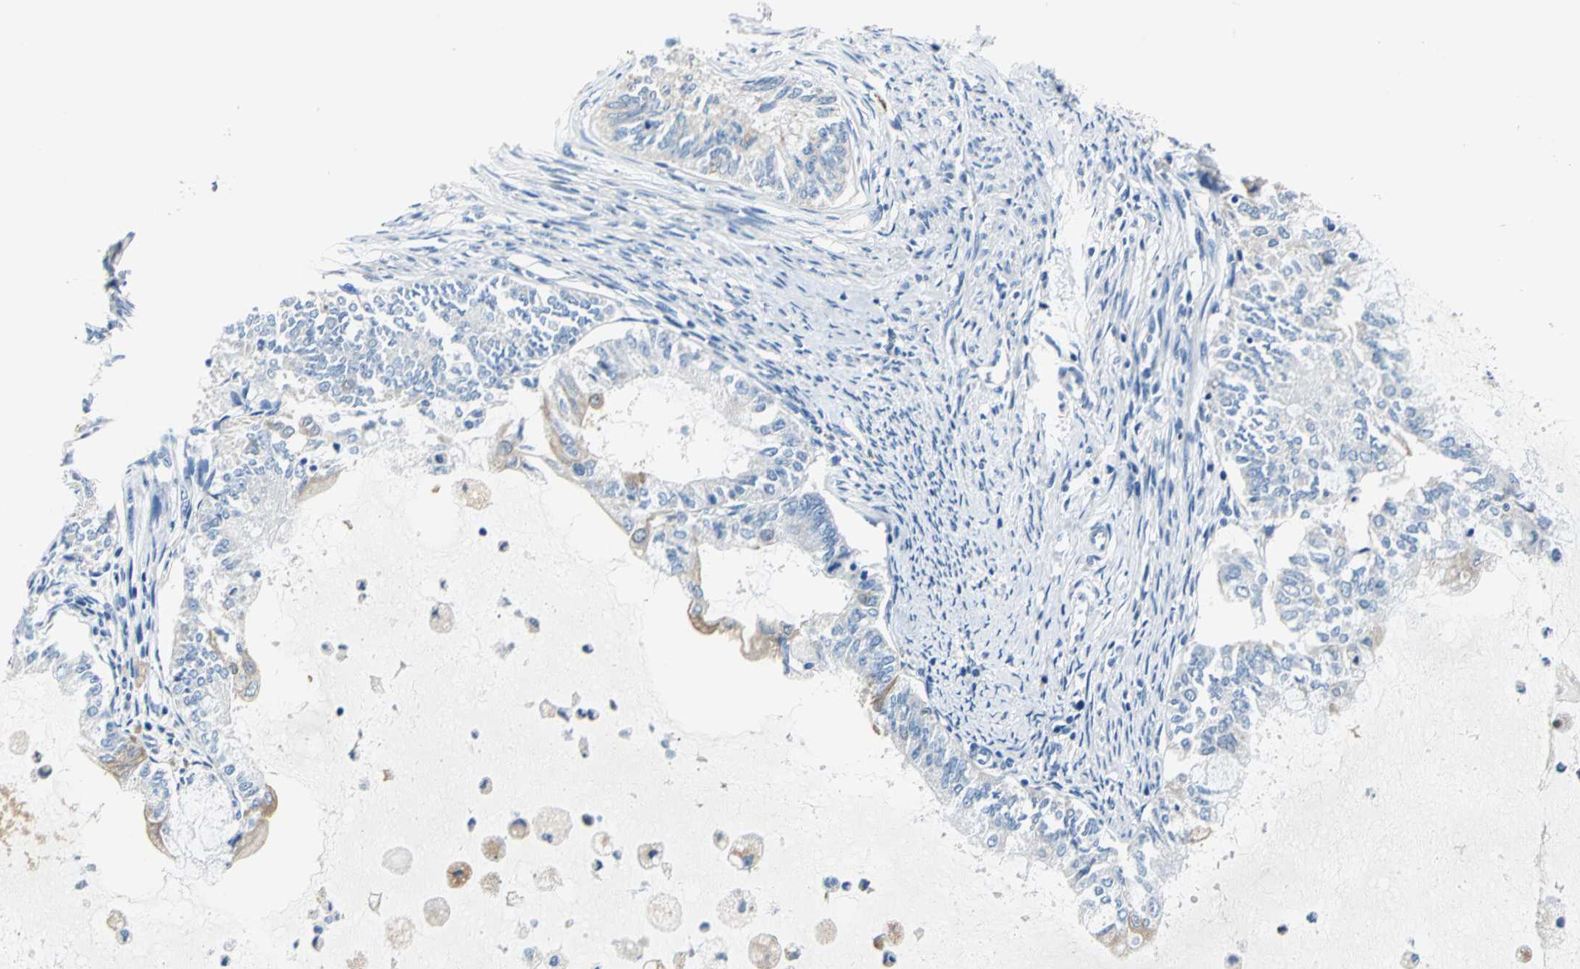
{"staining": {"intensity": "weak", "quantity": "25%-75%", "location": "cytoplasmic/membranous"}, "tissue": "endometrial cancer", "cell_type": "Tumor cells", "image_type": "cancer", "snomed": [{"axis": "morphology", "description": "Adenocarcinoma, NOS"}, {"axis": "topography", "description": "Endometrium"}], "caption": "A high-resolution histopathology image shows immunohistochemistry staining of endometrial cancer (adenocarcinoma), which shows weak cytoplasmic/membranous expression in approximately 25%-75% of tumor cells.", "gene": "RASD2", "patient": {"sex": "female", "age": 86}}